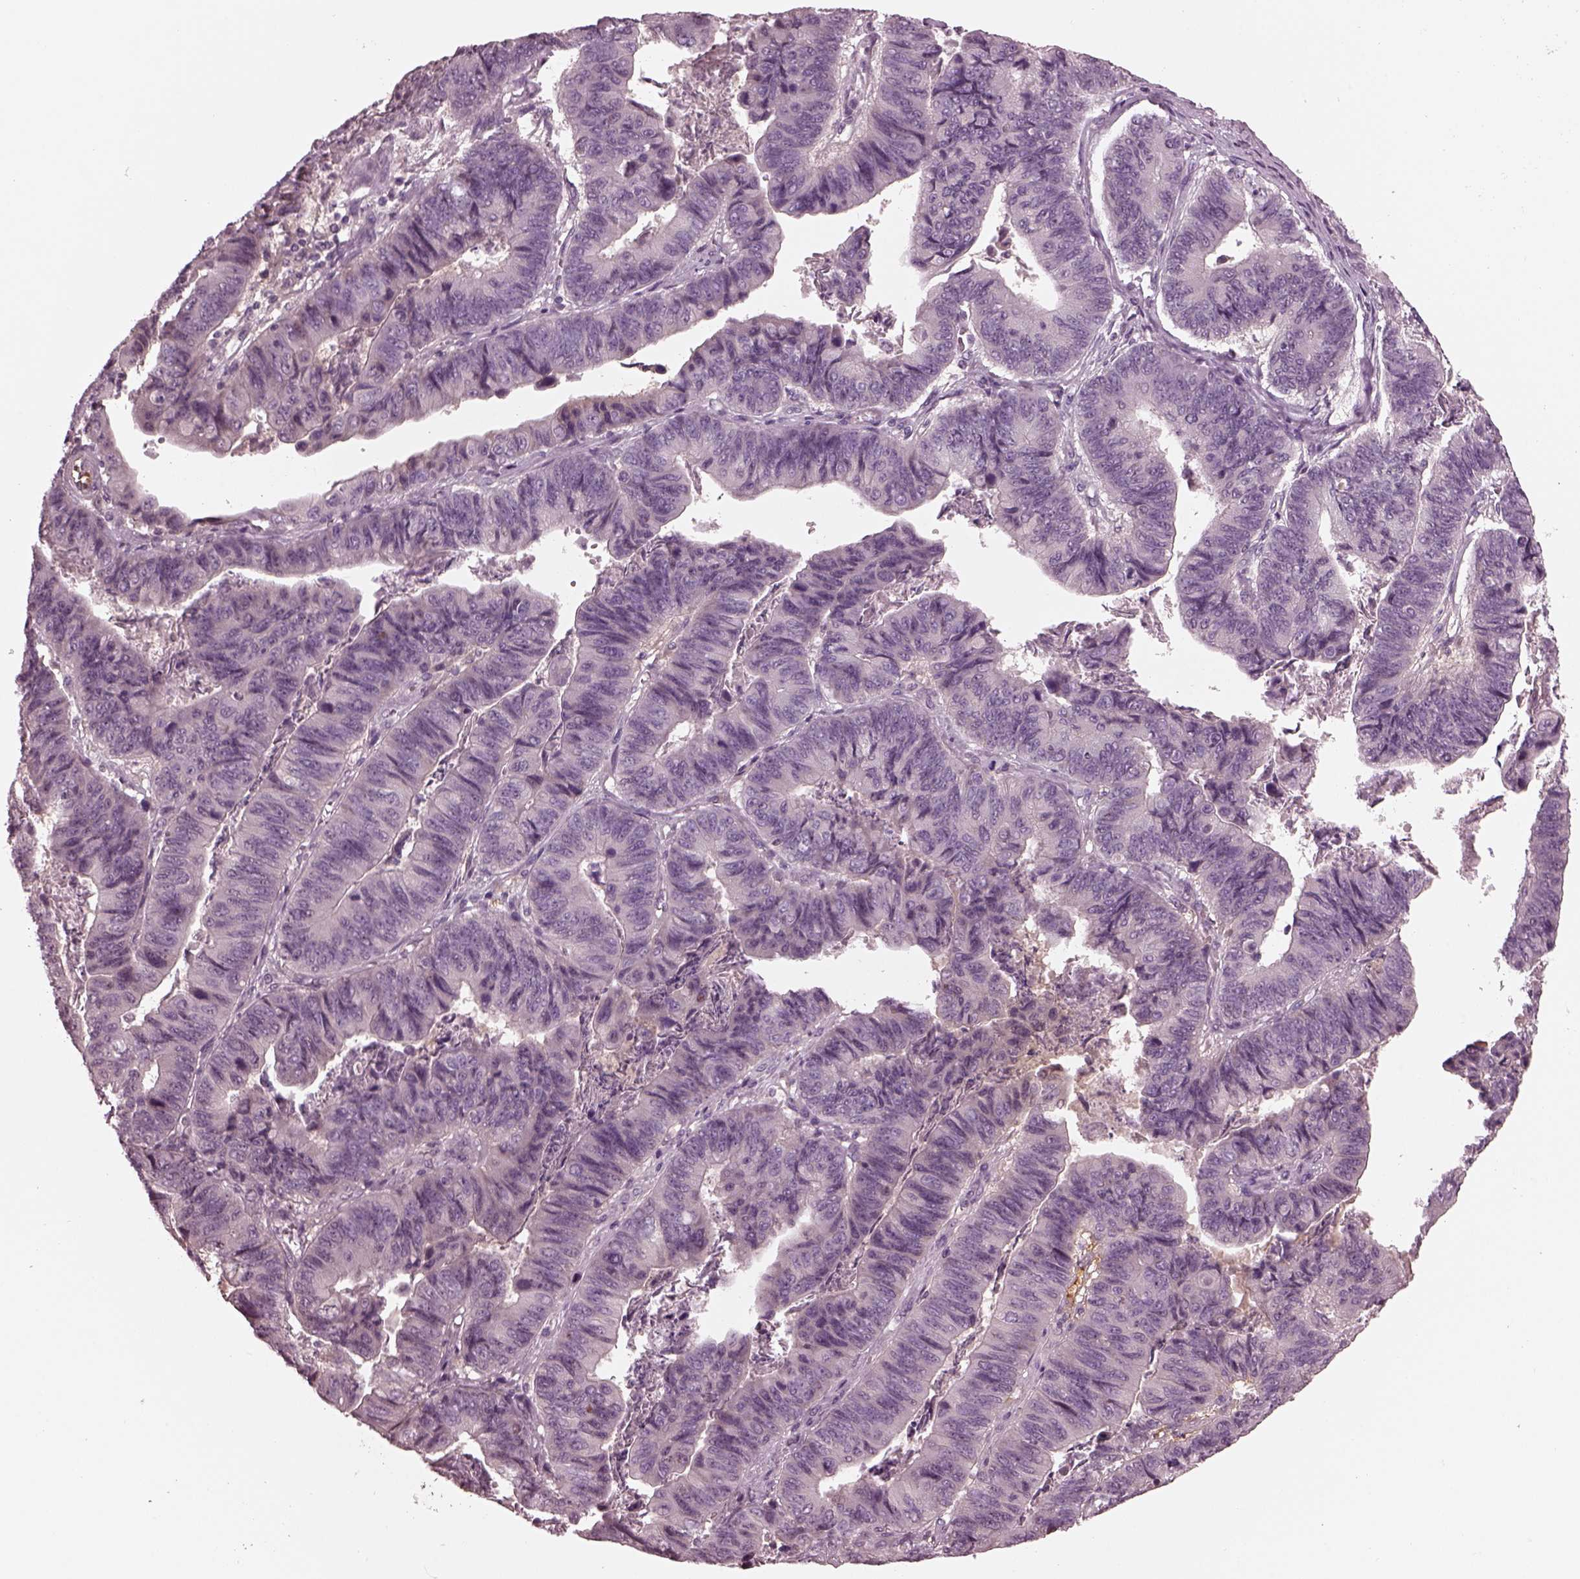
{"staining": {"intensity": "negative", "quantity": "none", "location": "none"}, "tissue": "stomach cancer", "cell_type": "Tumor cells", "image_type": "cancer", "snomed": [{"axis": "morphology", "description": "Adenocarcinoma, NOS"}, {"axis": "topography", "description": "Stomach, lower"}], "caption": "This photomicrograph is of stomach adenocarcinoma stained with IHC to label a protein in brown with the nuclei are counter-stained blue. There is no expression in tumor cells.", "gene": "PORCN", "patient": {"sex": "male", "age": 77}}